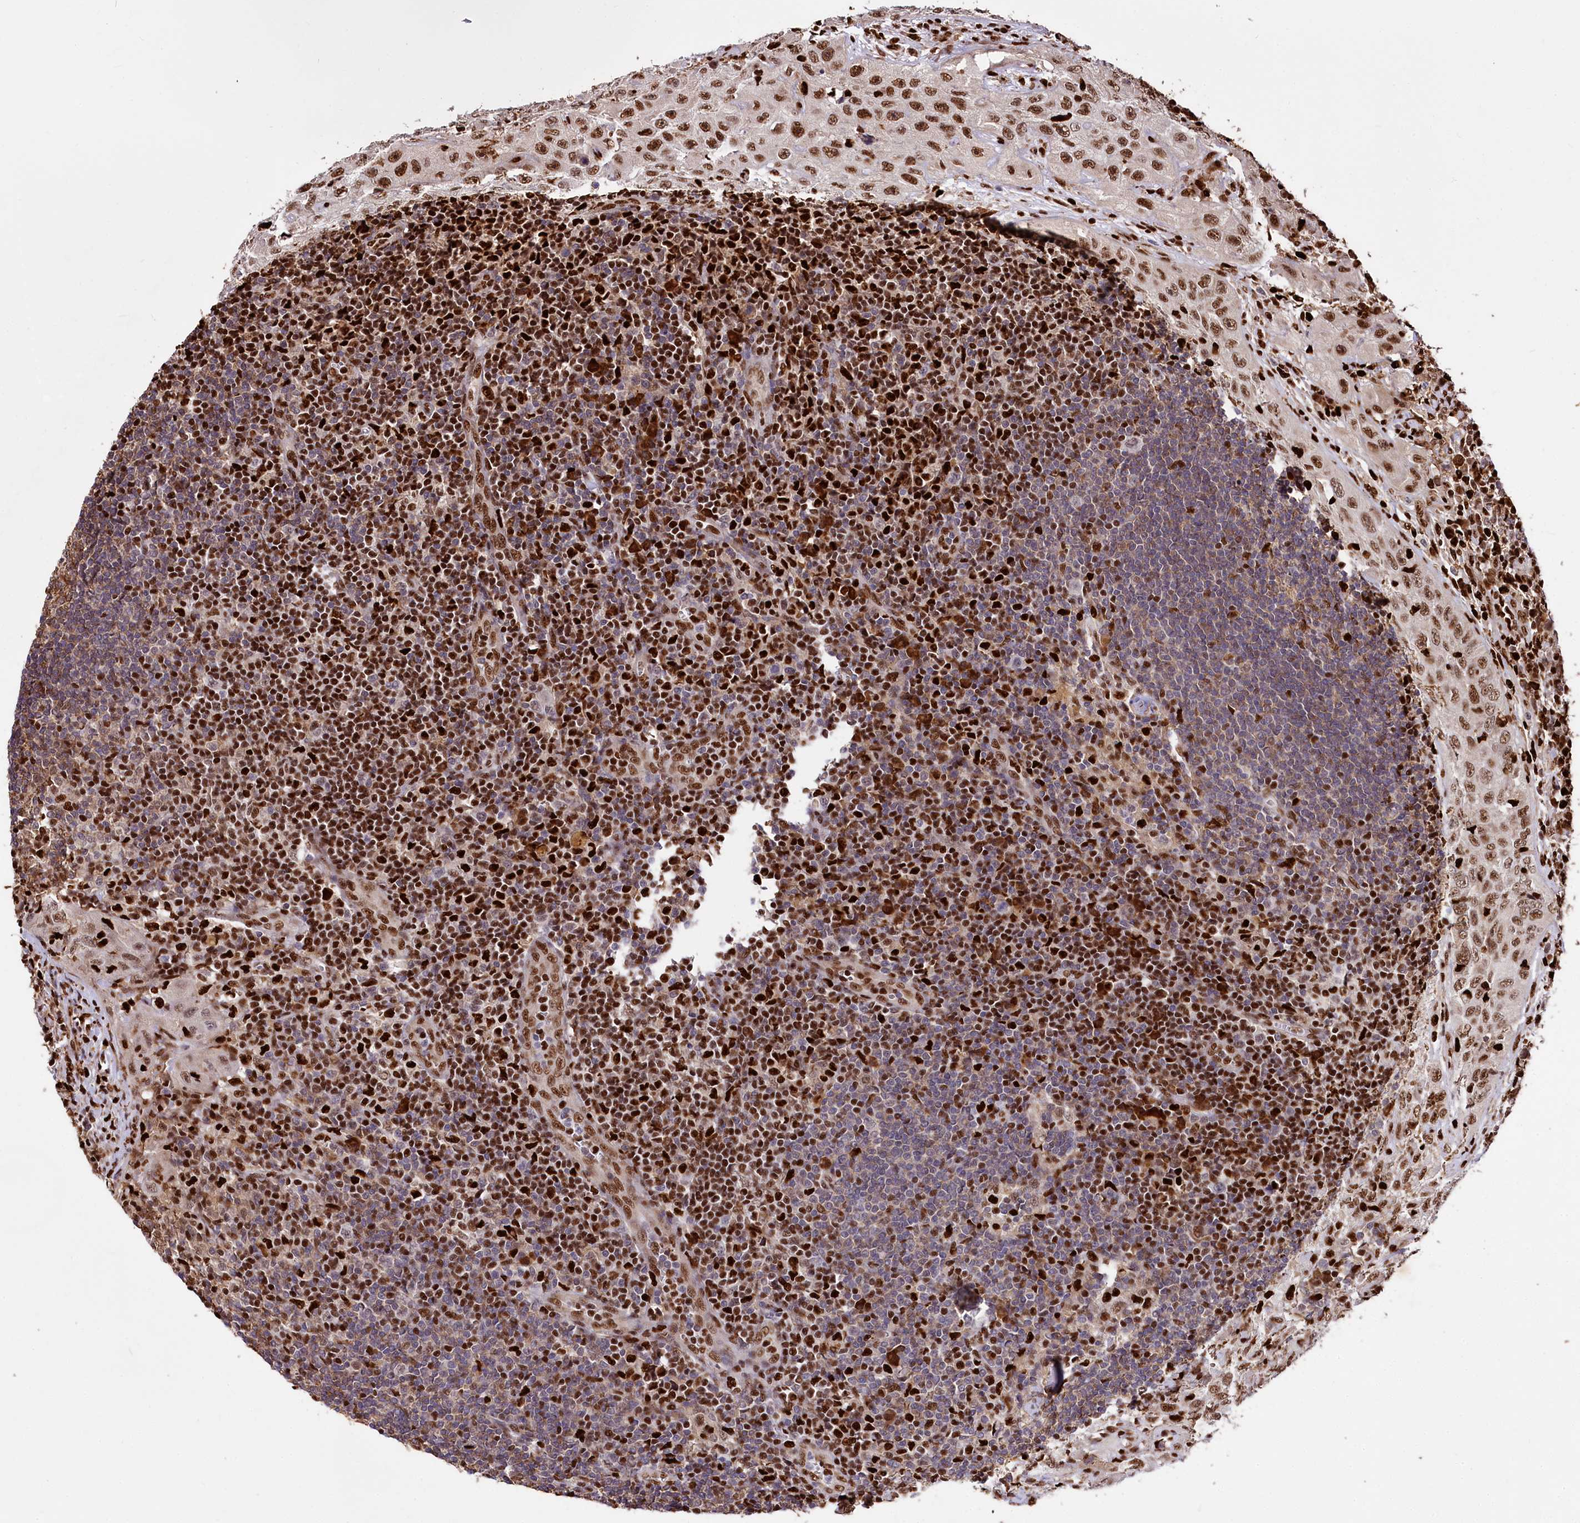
{"staining": {"intensity": "strong", "quantity": "<25%", "location": "nuclear"}, "tissue": "lymph node", "cell_type": "Germinal center cells", "image_type": "normal", "snomed": [{"axis": "morphology", "description": "Normal tissue, NOS"}, {"axis": "morphology", "description": "Squamous cell carcinoma, metastatic, NOS"}, {"axis": "topography", "description": "Lymph node"}], "caption": "IHC photomicrograph of benign lymph node: lymph node stained using immunohistochemistry (IHC) shows medium levels of strong protein expression localized specifically in the nuclear of germinal center cells, appearing as a nuclear brown color.", "gene": "FIGN", "patient": {"sex": "male", "age": 73}}